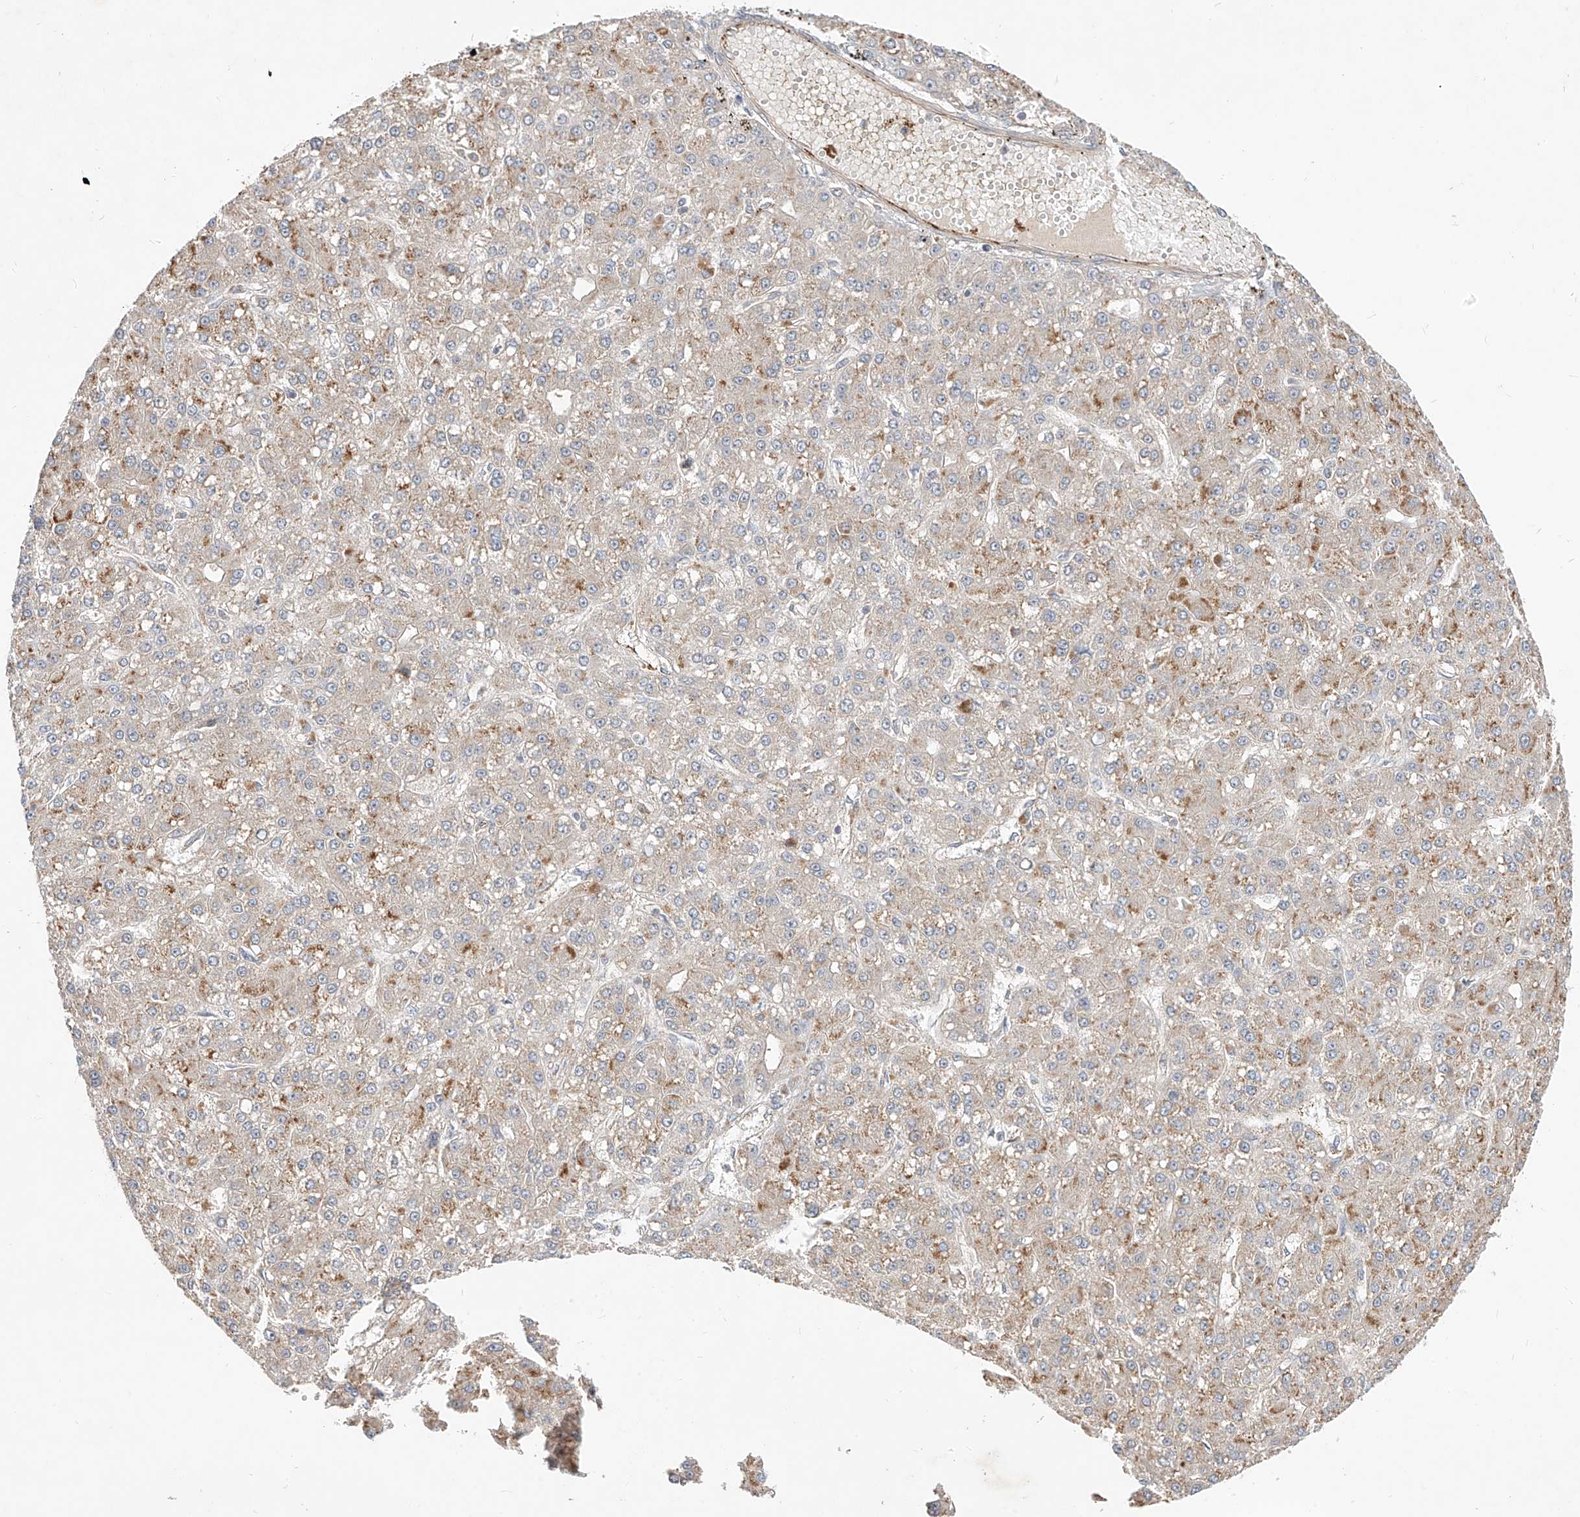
{"staining": {"intensity": "moderate", "quantity": "<25%", "location": "cytoplasmic/membranous"}, "tissue": "liver cancer", "cell_type": "Tumor cells", "image_type": "cancer", "snomed": [{"axis": "morphology", "description": "Carcinoma, Hepatocellular, NOS"}, {"axis": "topography", "description": "Liver"}], "caption": "This is a histology image of IHC staining of liver cancer, which shows moderate positivity in the cytoplasmic/membranous of tumor cells.", "gene": "MRTFA", "patient": {"sex": "male", "age": 67}}